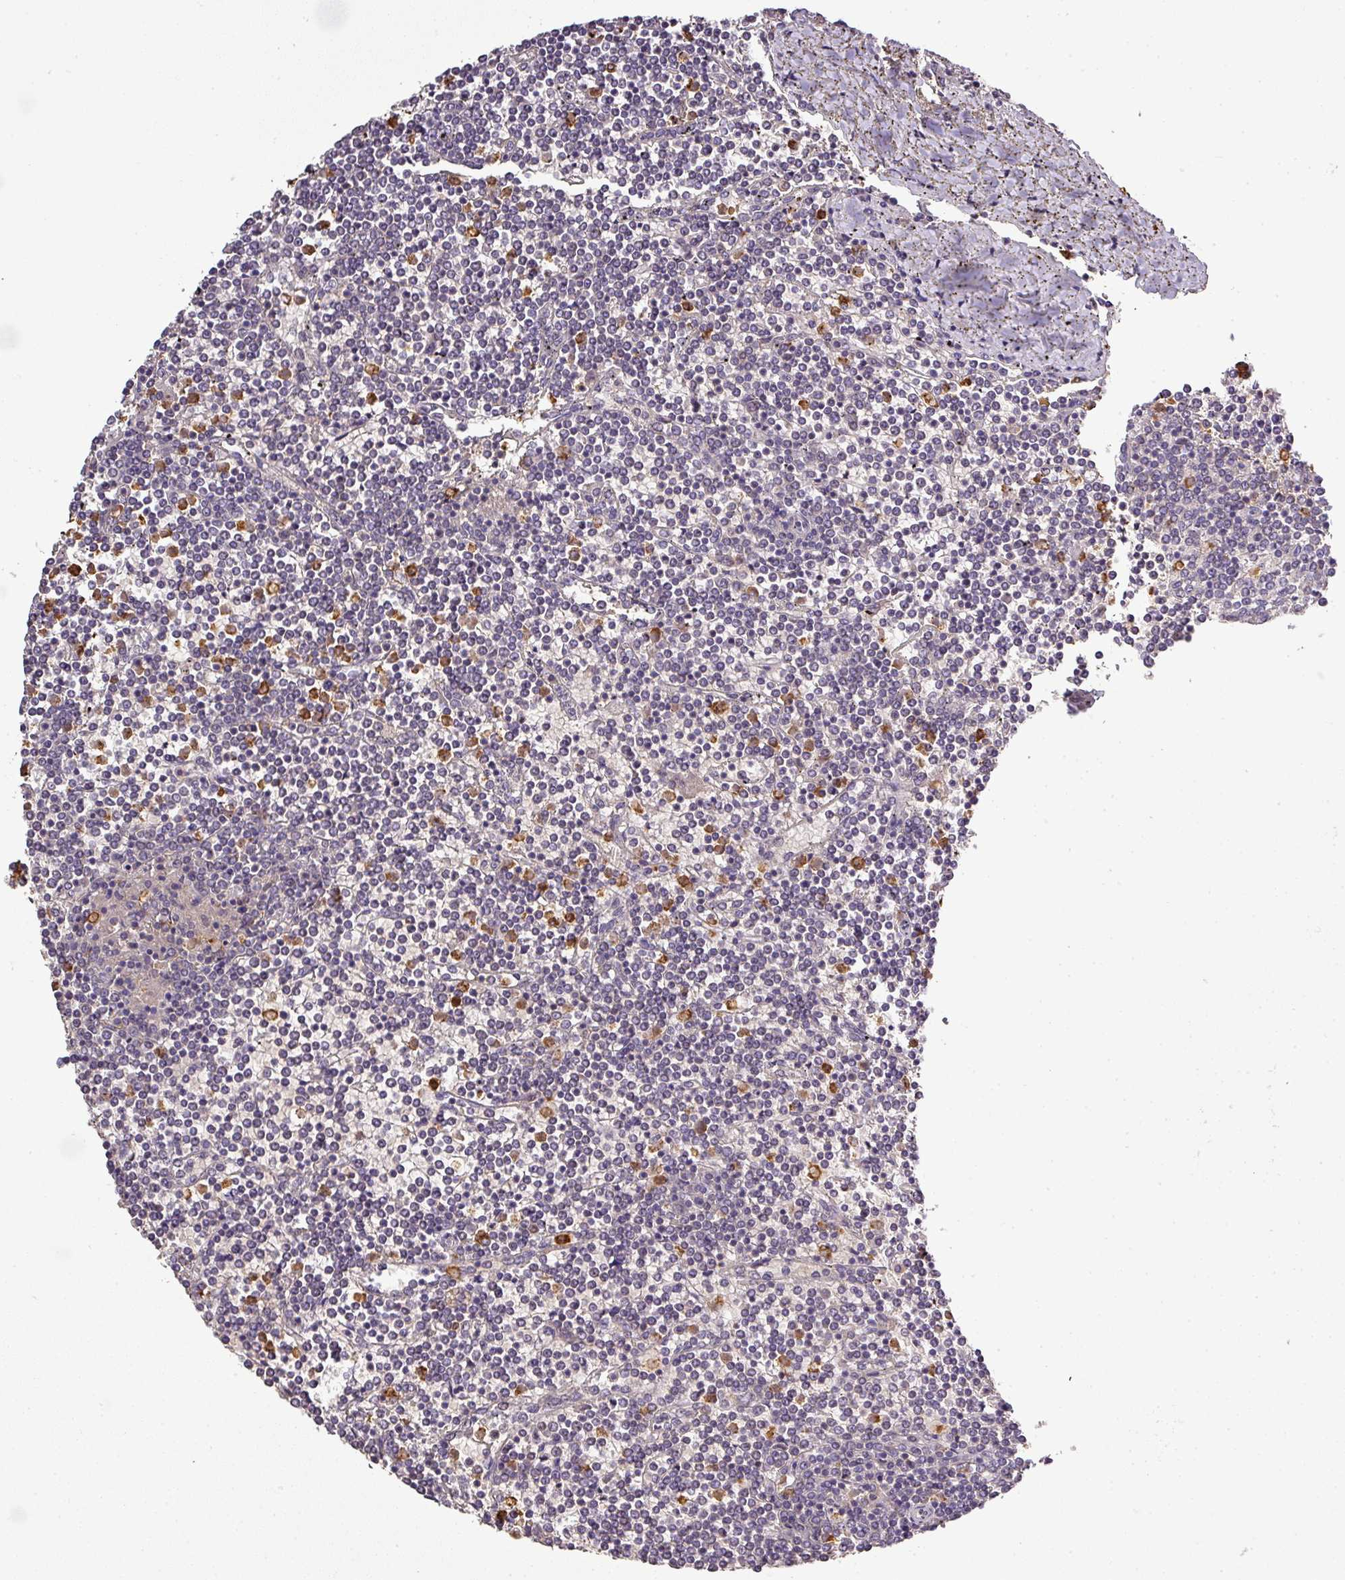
{"staining": {"intensity": "negative", "quantity": "none", "location": "none"}, "tissue": "lymphoma", "cell_type": "Tumor cells", "image_type": "cancer", "snomed": [{"axis": "morphology", "description": "Malignant lymphoma, non-Hodgkin's type, Low grade"}, {"axis": "topography", "description": "Spleen"}], "caption": "Immunohistochemistry (IHC) histopathology image of human low-grade malignant lymphoma, non-Hodgkin's type stained for a protein (brown), which shows no staining in tumor cells.", "gene": "CAB39L", "patient": {"sex": "female", "age": 19}}